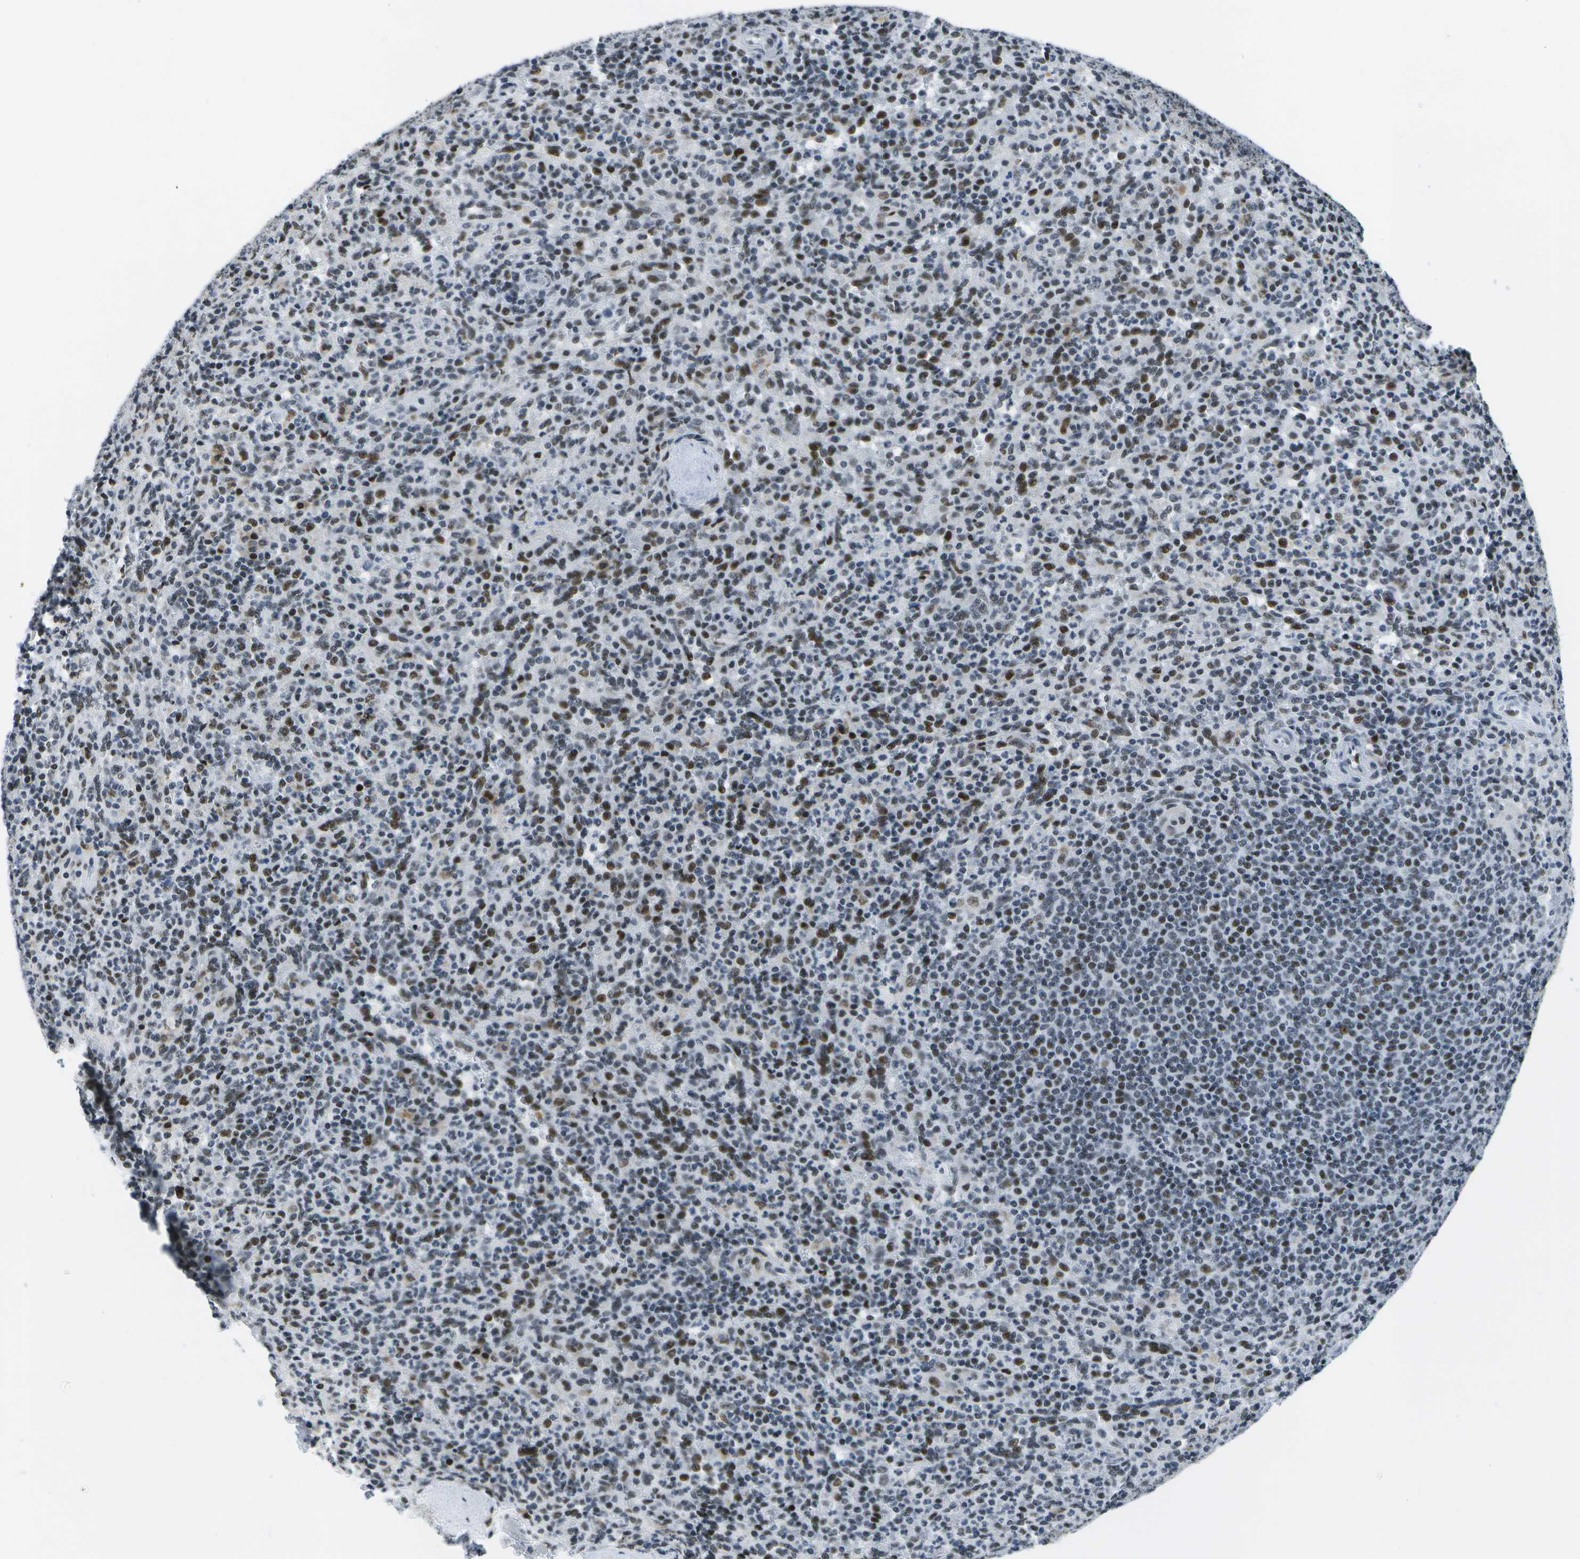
{"staining": {"intensity": "strong", "quantity": "25%-75%", "location": "nuclear"}, "tissue": "spleen", "cell_type": "Cells in red pulp", "image_type": "normal", "snomed": [{"axis": "morphology", "description": "Normal tissue, NOS"}, {"axis": "topography", "description": "Spleen"}], "caption": "This histopathology image shows immunohistochemistry (IHC) staining of benign spleen, with high strong nuclear staining in approximately 25%-75% of cells in red pulp.", "gene": "NSRP1", "patient": {"sex": "male", "age": 36}}